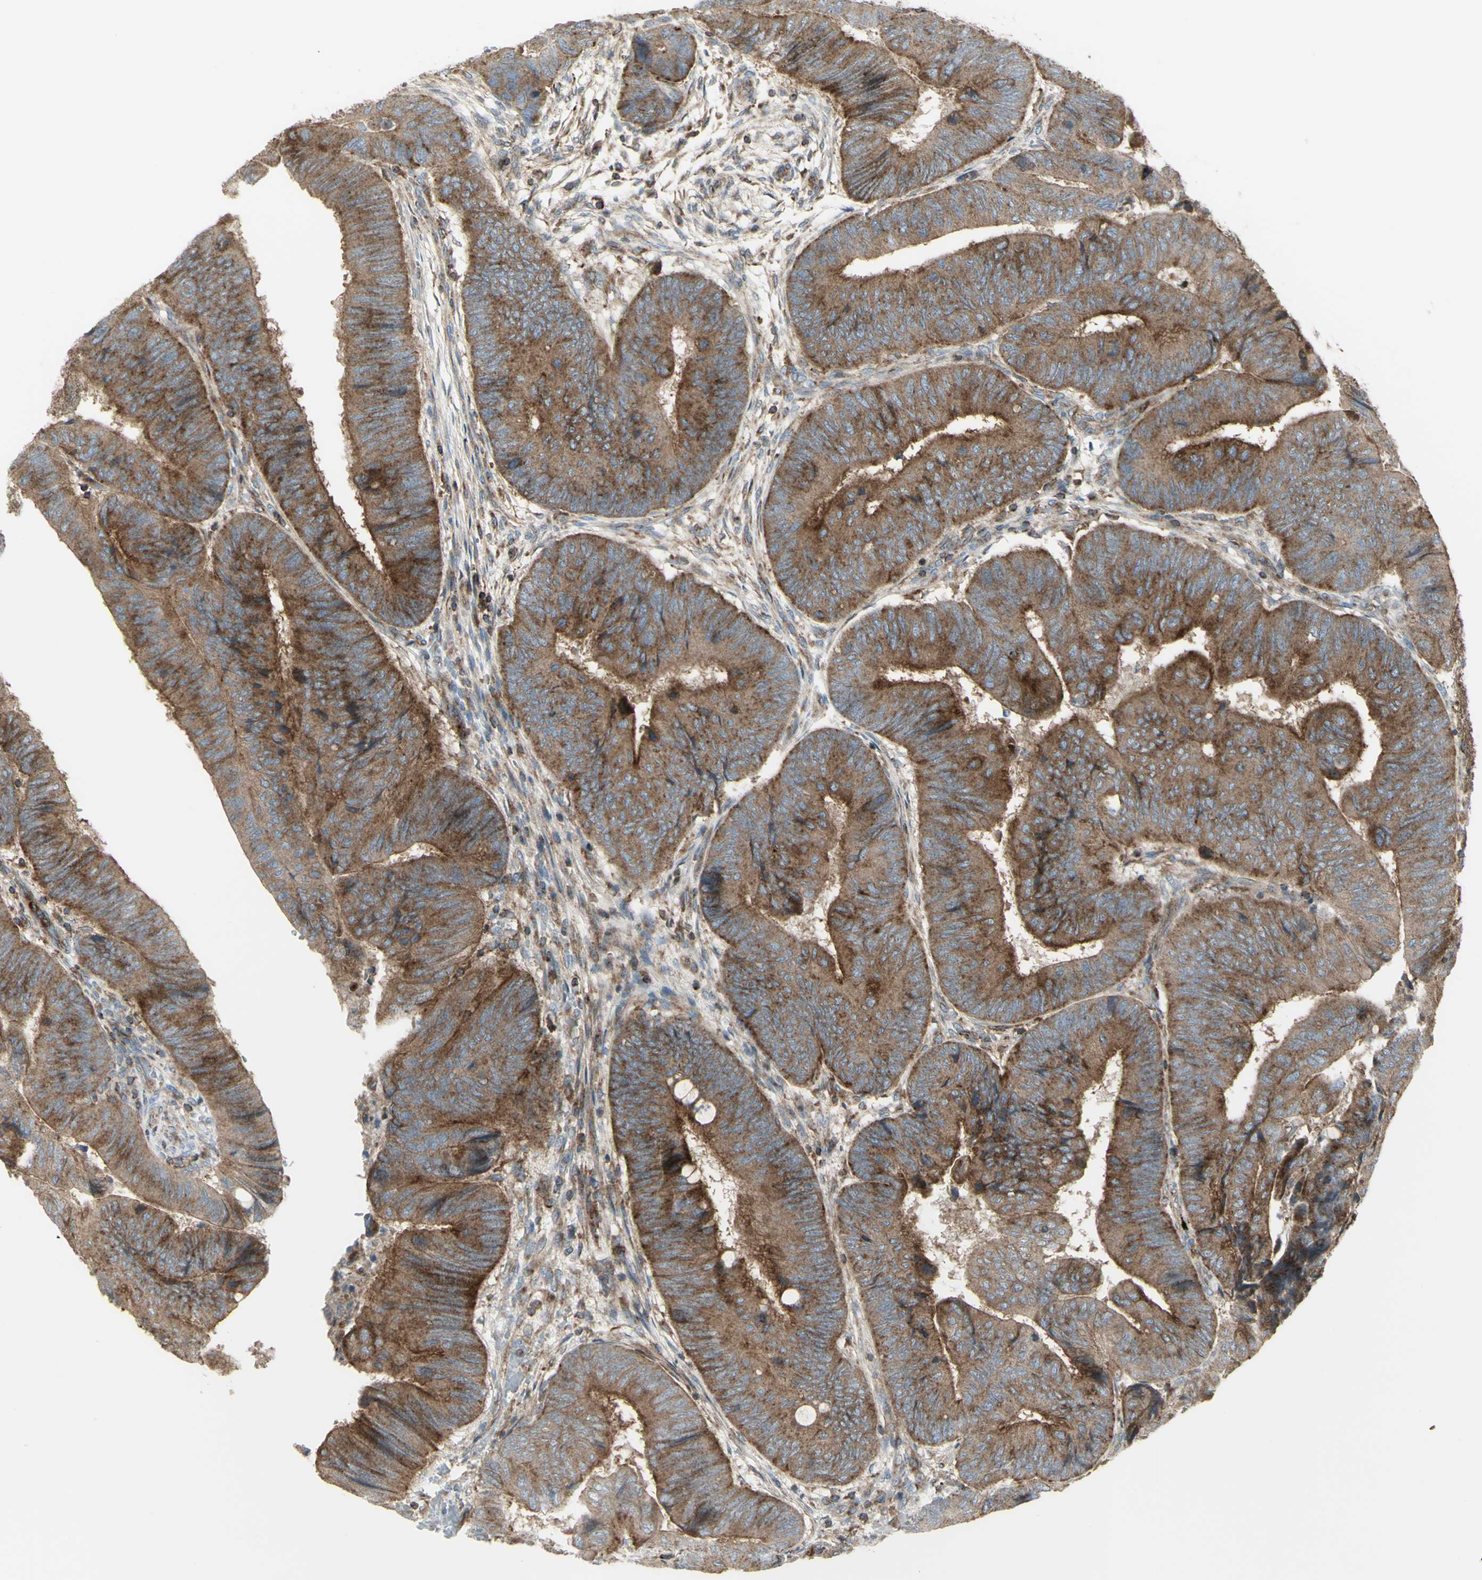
{"staining": {"intensity": "strong", "quantity": ">75%", "location": "cytoplasmic/membranous"}, "tissue": "colorectal cancer", "cell_type": "Tumor cells", "image_type": "cancer", "snomed": [{"axis": "morphology", "description": "Normal tissue, NOS"}, {"axis": "morphology", "description": "Adenocarcinoma, NOS"}, {"axis": "topography", "description": "Rectum"}, {"axis": "topography", "description": "Peripheral nerve tissue"}], "caption": "A histopathology image of human colorectal adenocarcinoma stained for a protein exhibits strong cytoplasmic/membranous brown staining in tumor cells.", "gene": "NAPA", "patient": {"sex": "male", "age": 92}}